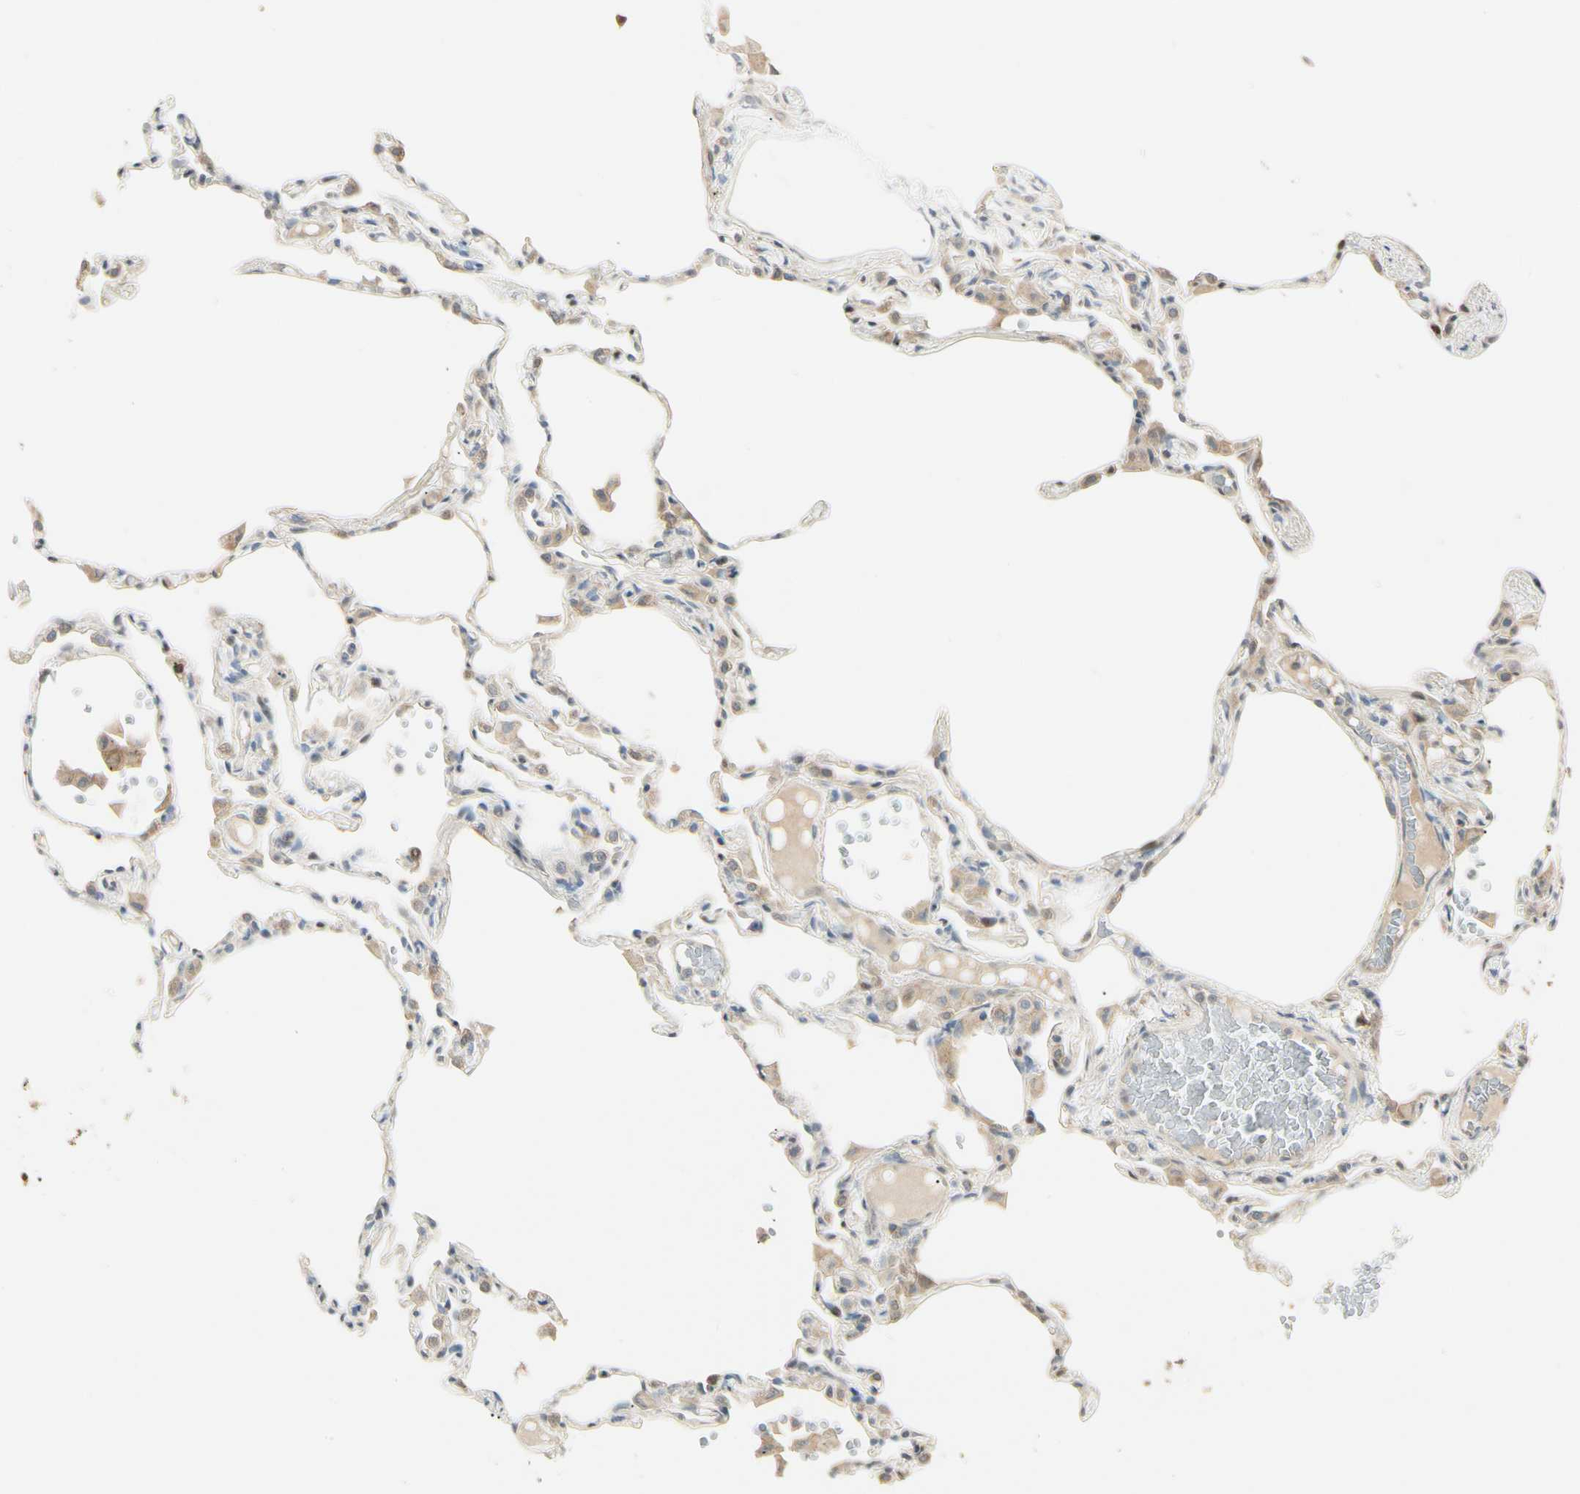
{"staining": {"intensity": "weak", "quantity": "25%-75%", "location": "cytoplasmic/membranous"}, "tissue": "lung", "cell_type": "Alveolar cells", "image_type": "normal", "snomed": [{"axis": "morphology", "description": "Normal tissue, NOS"}, {"axis": "topography", "description": "Lung"}], "caption": "Human lung stained with a brown dye shows weak cytoplasmic/membranous positive expression in about 25%-75% of alveolar cells.", "gene": "P3H2", "patient": {"sex": "female", "age": 49}}